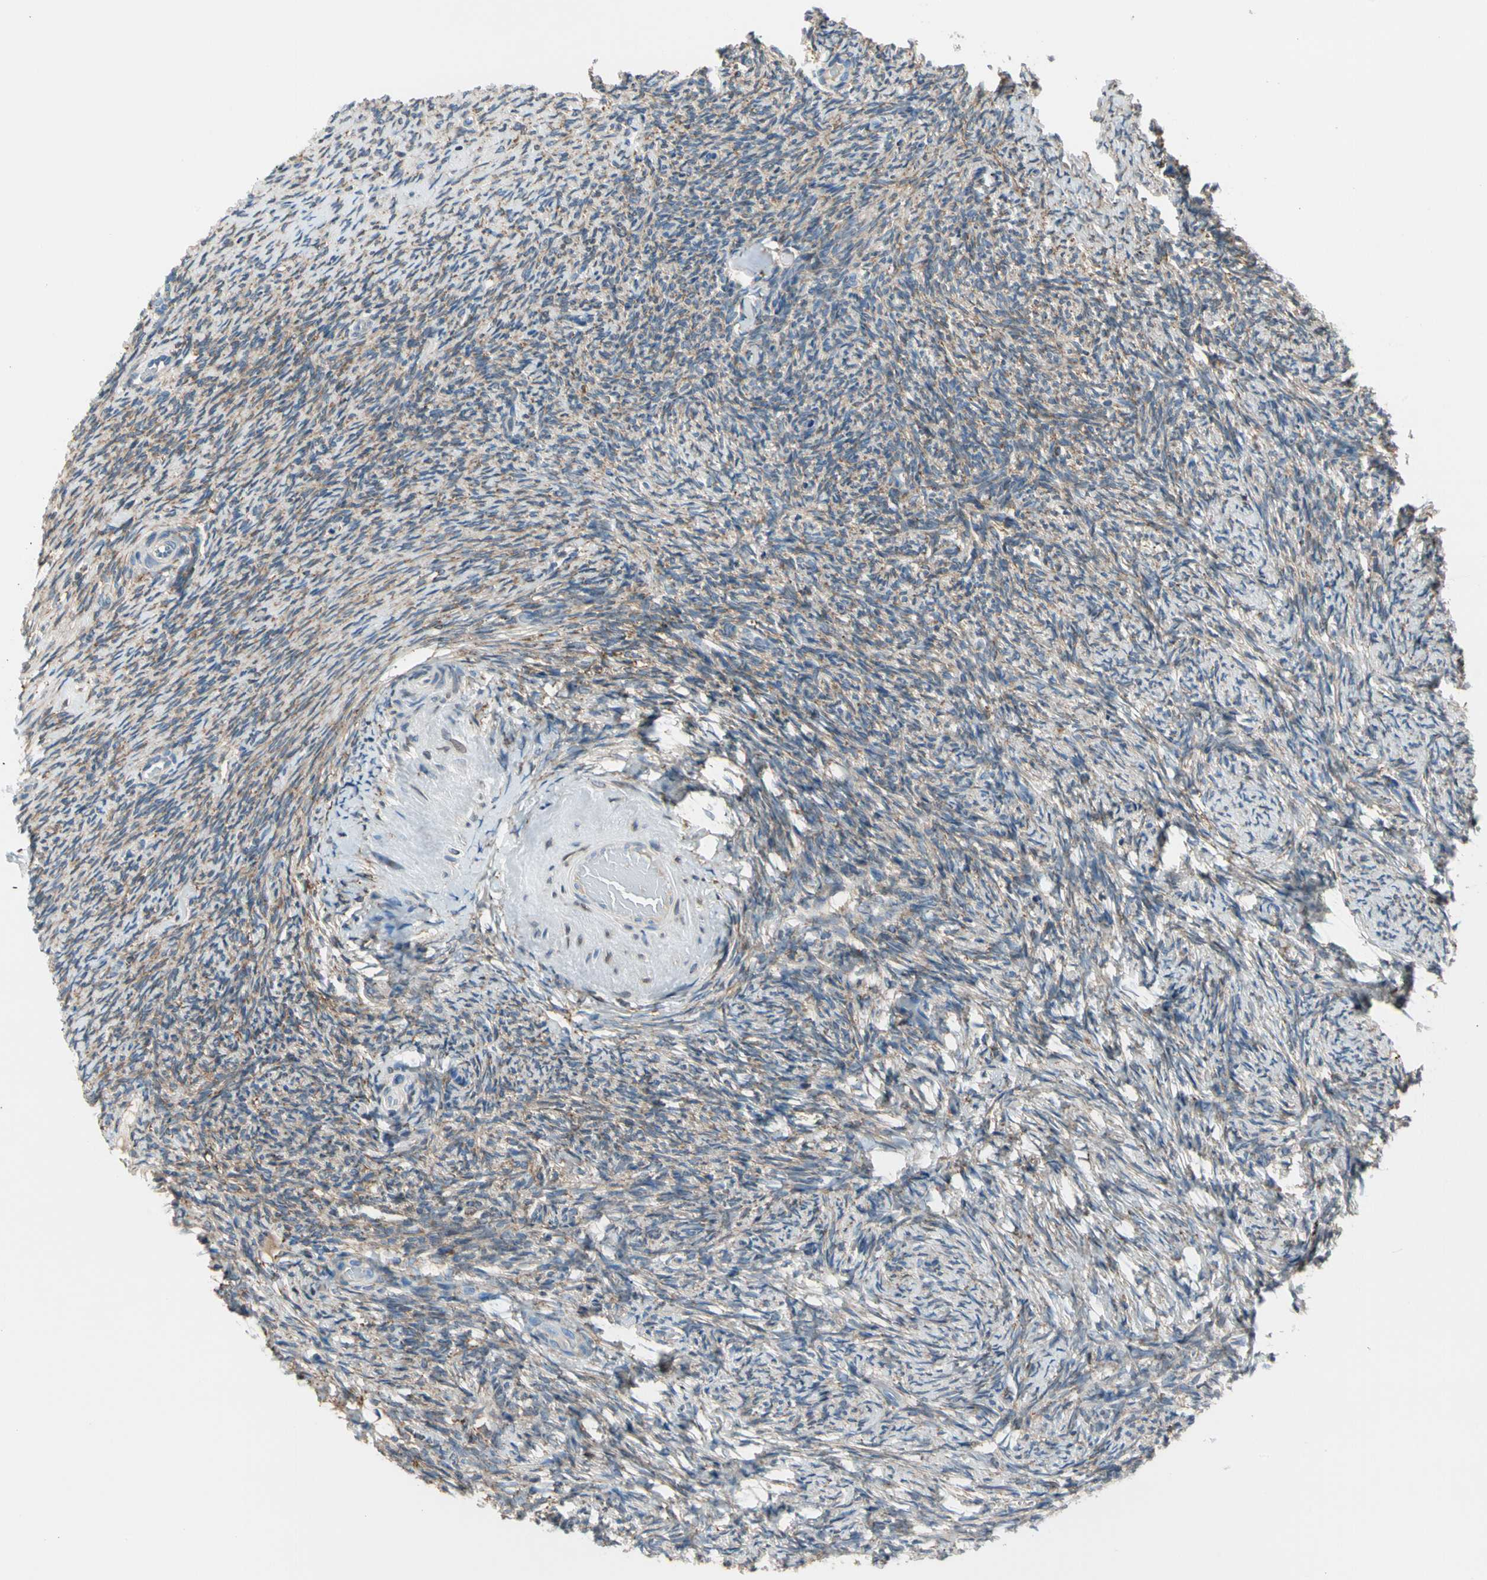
{"staining": {"intensity": "moderate", "quantity": ">75%", "location": "cytoplasmic/membranous"}, "tissue": "ovary", "cell_type": "Follicle cells", "image_type": "normal", "snomed": [{"axis": "morphology", "description": "Normal tissue, NOS"}, {"axis": "topography", "description": "Ovary"}], "caption": "DAB (3,3'-diaminobenzidine) immunohistochemical staining of benign human ovary demonstrates moderate cytoplasmic/membranous protein staining in about >75% of follicle cells.", "gene": "LRPAP1", "patient": {"sex": "female", "age": 60}}